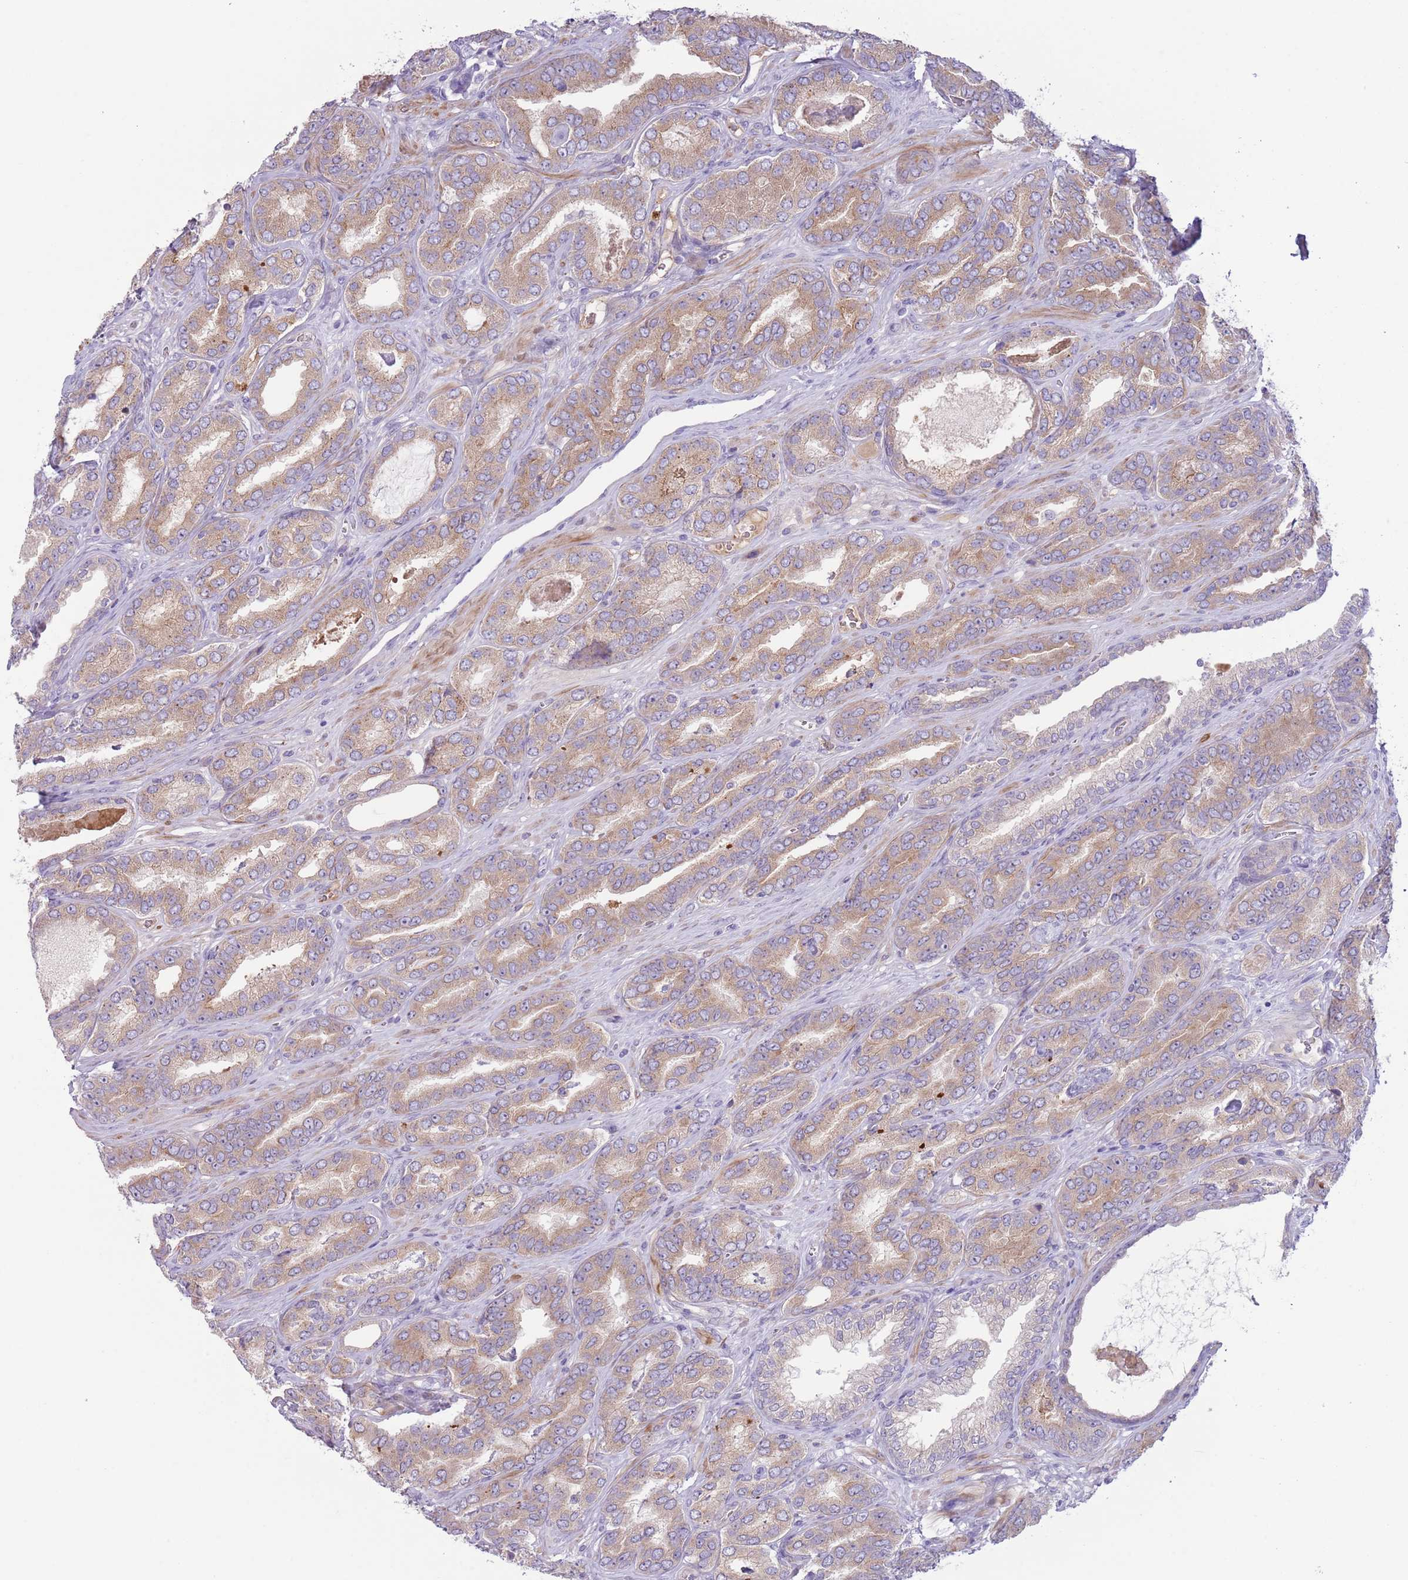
{"staining": {"intensity": "moderate", "quantity": ">75%", "location": "cytoplasmic/membranous"}, "tissue": "prostate cancer", "cell_type": "Tumor cells", "image_type": "cancer", "snomed": [{"axis": "morphology", "description": "Adenocarcinoma, High grade"}, {"axis": "topography", "description": "Prostate"}], "caption": "An image of prostate cancer stained for a protein displays moderate cytoplasmic/membranous brown staining in tumor cells.", "gene": "CFH", "patient": {"sex": "male", "age": 72}}